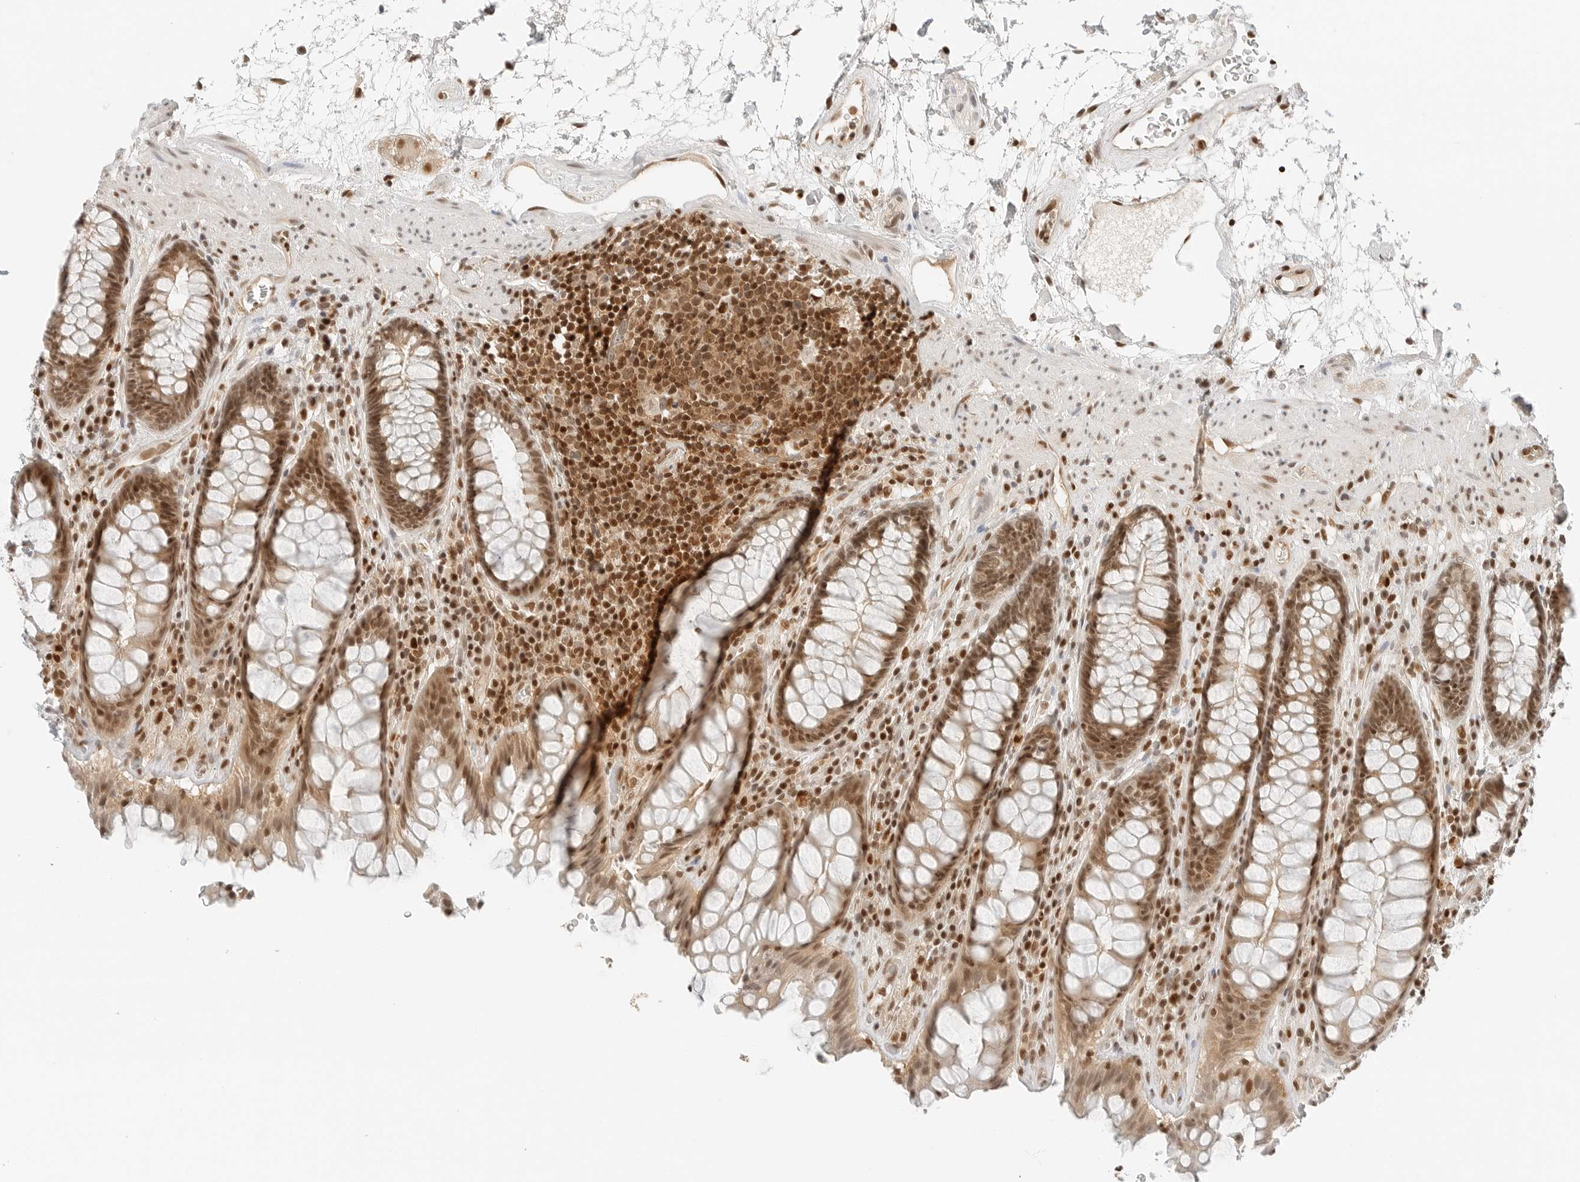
{"staining": {"intensity": "moderate", "quantity": ">75%", "location": "cytoplasmic/membranous,nuclear"}, "tissue": "rectum", "cell_type": "Glandular cells", "image_type": "normal", "snomed": [{"axis": "morphology", "description": "Normal tissue, NOS"}, {"axis": "topography", "description": "Rectum"}], "caption": "DAB (3,3'-diaminobenzidine) immunohistochemical staining of normal rectum displays moderate cytoplasmic/membranous,nuclear protein expression in about >75% of glandular cells. (brown staining indicates protein expression, while blue staining denotes nuclei).", "gene": "CRTC2", "patient": {"sex": "male", "age": 64}}